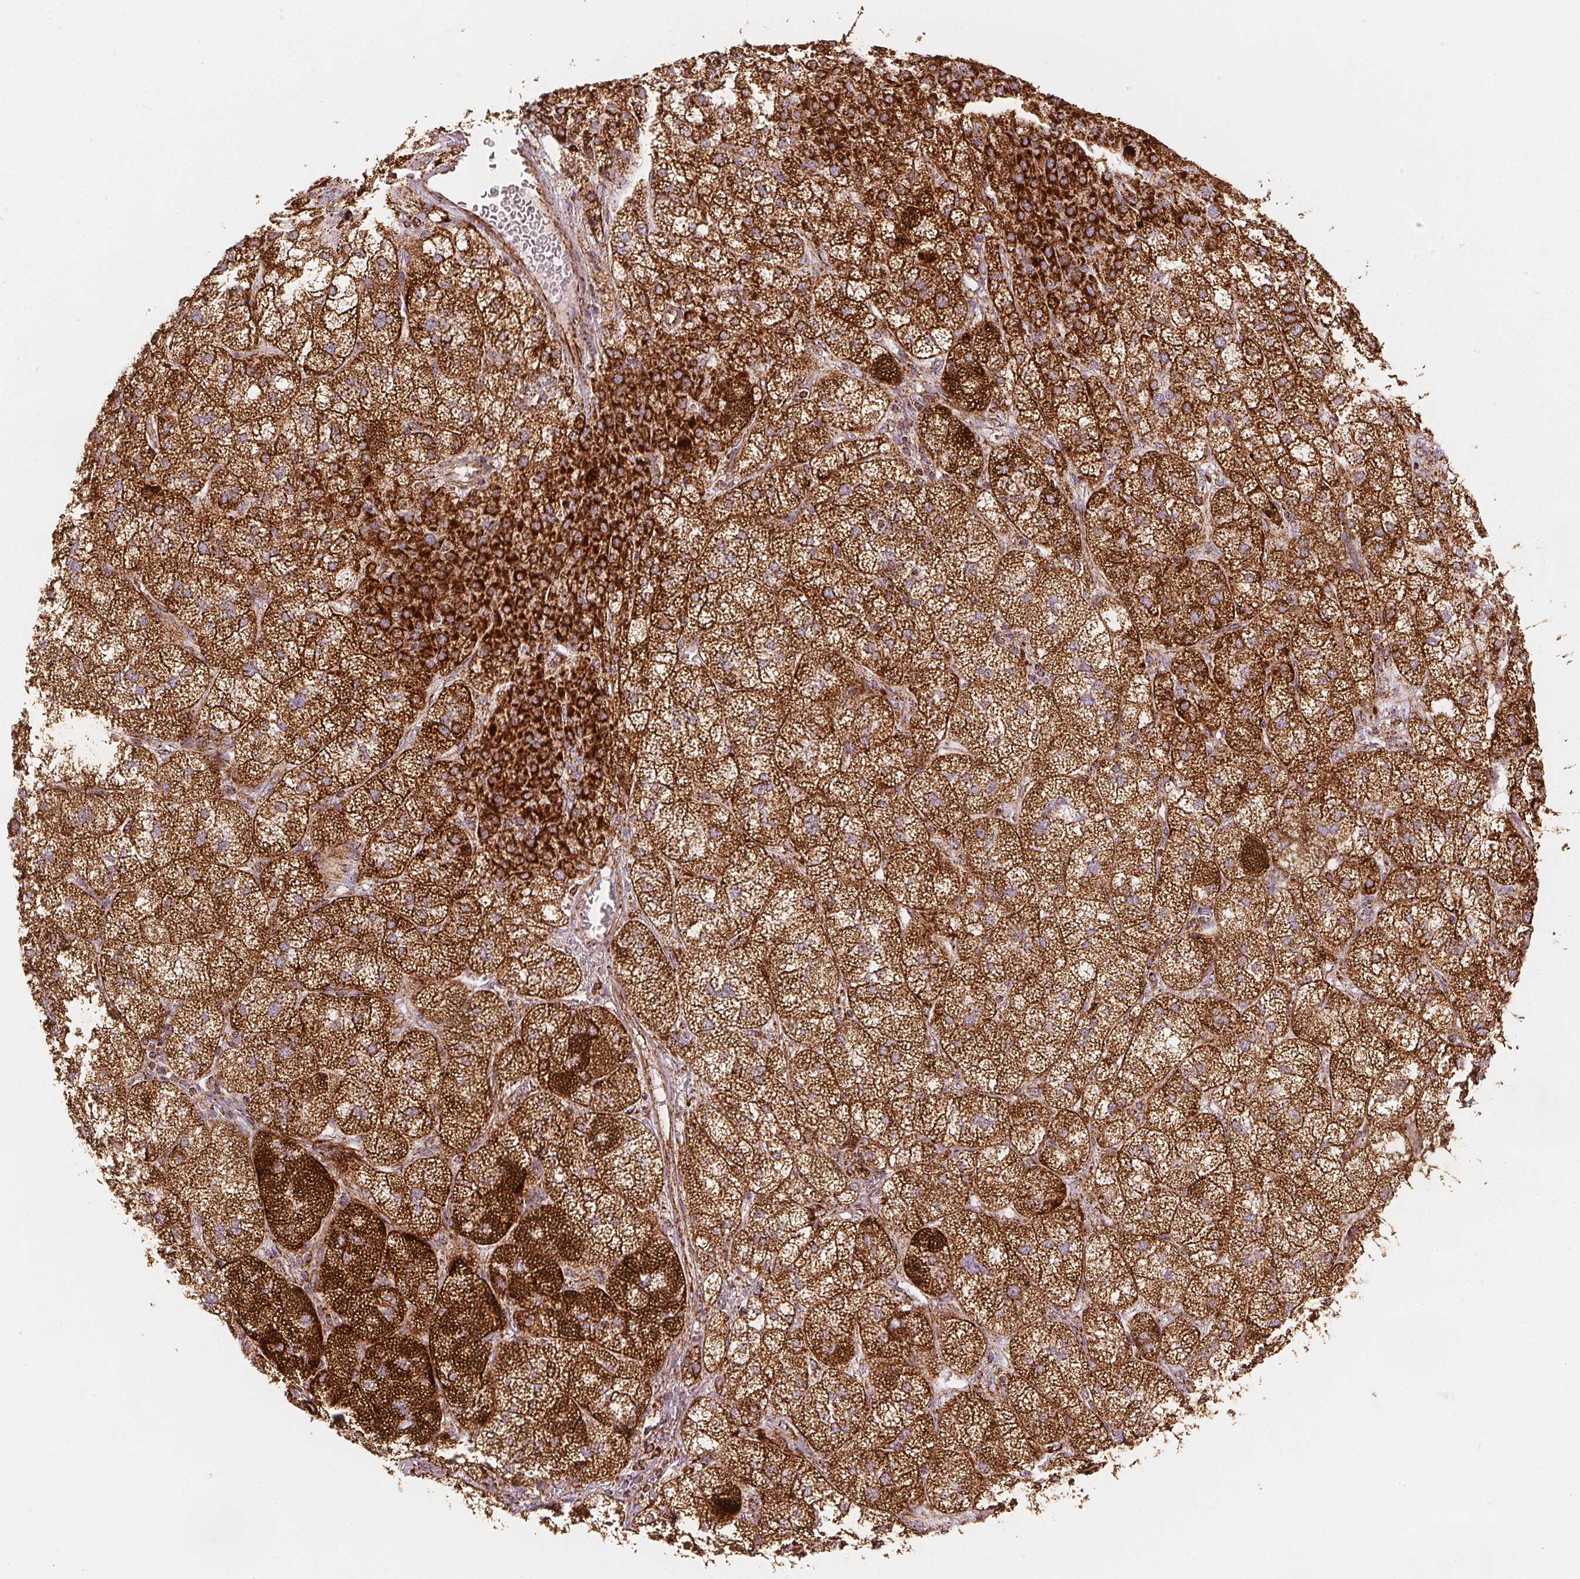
{"staining": {"intensity": "strong", "quantity": ">75%", "location": "cytoplasmic/membranous"}, "tissue": "adrenal gland", "cell_type": "Glandular cells", "image_type": "normal", "snomed": [{"axis": "morphology", "description": "Normal tissue, NOS"}, {"axis": "topography", "description": "Adrenal gland"}], "caption": "Protein analysis of normal adrenal gland demonstrates strong cytoplasmic/membranous positivity in approximately >75% of glandular cells. (DAB IHC with brightfield microscopy, high magnification).", "gene": "SDHB", "patient": {"sex": "female", "age": 60}}